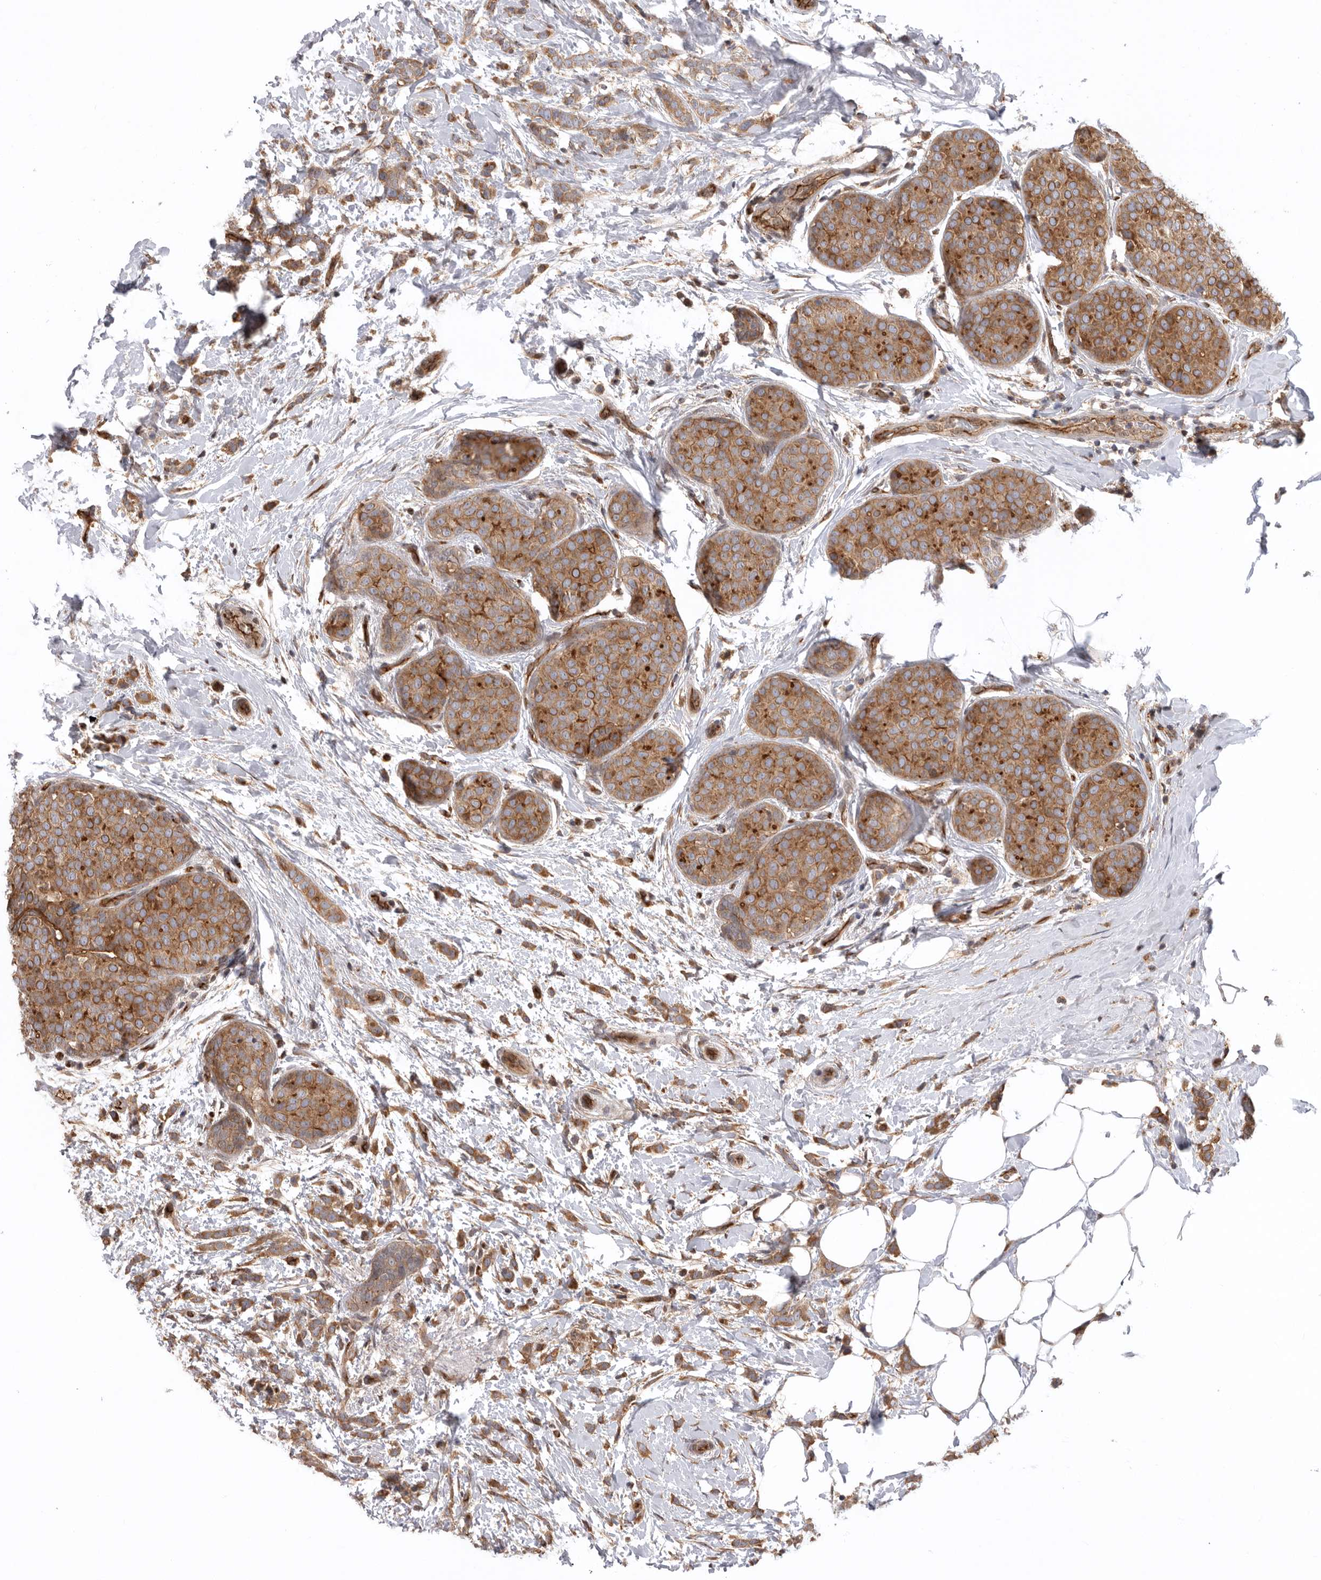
{"staining": {"intensity": "moderate", "quantity": ">75%", "location": "cytoplasmic/membranous"}, "tissue": "breast cancer", "cell_type": "Tumor cells", "image_type": "cancer", "snomed": [{"axis": "morphology", "description": "Lobular carcinoma, in situ"}, {"axis": "morphology", "description": "Lobular carcinoma"}, {"axis": "topography", "description": "Breast"}], "caption": "Moderate cytoplasmic/membranous protein staining is seen in approximately >75% of tumor cells in breast cancer.", "gene": "DHDDS", "patient": {"sex": "female", "age": 41}}